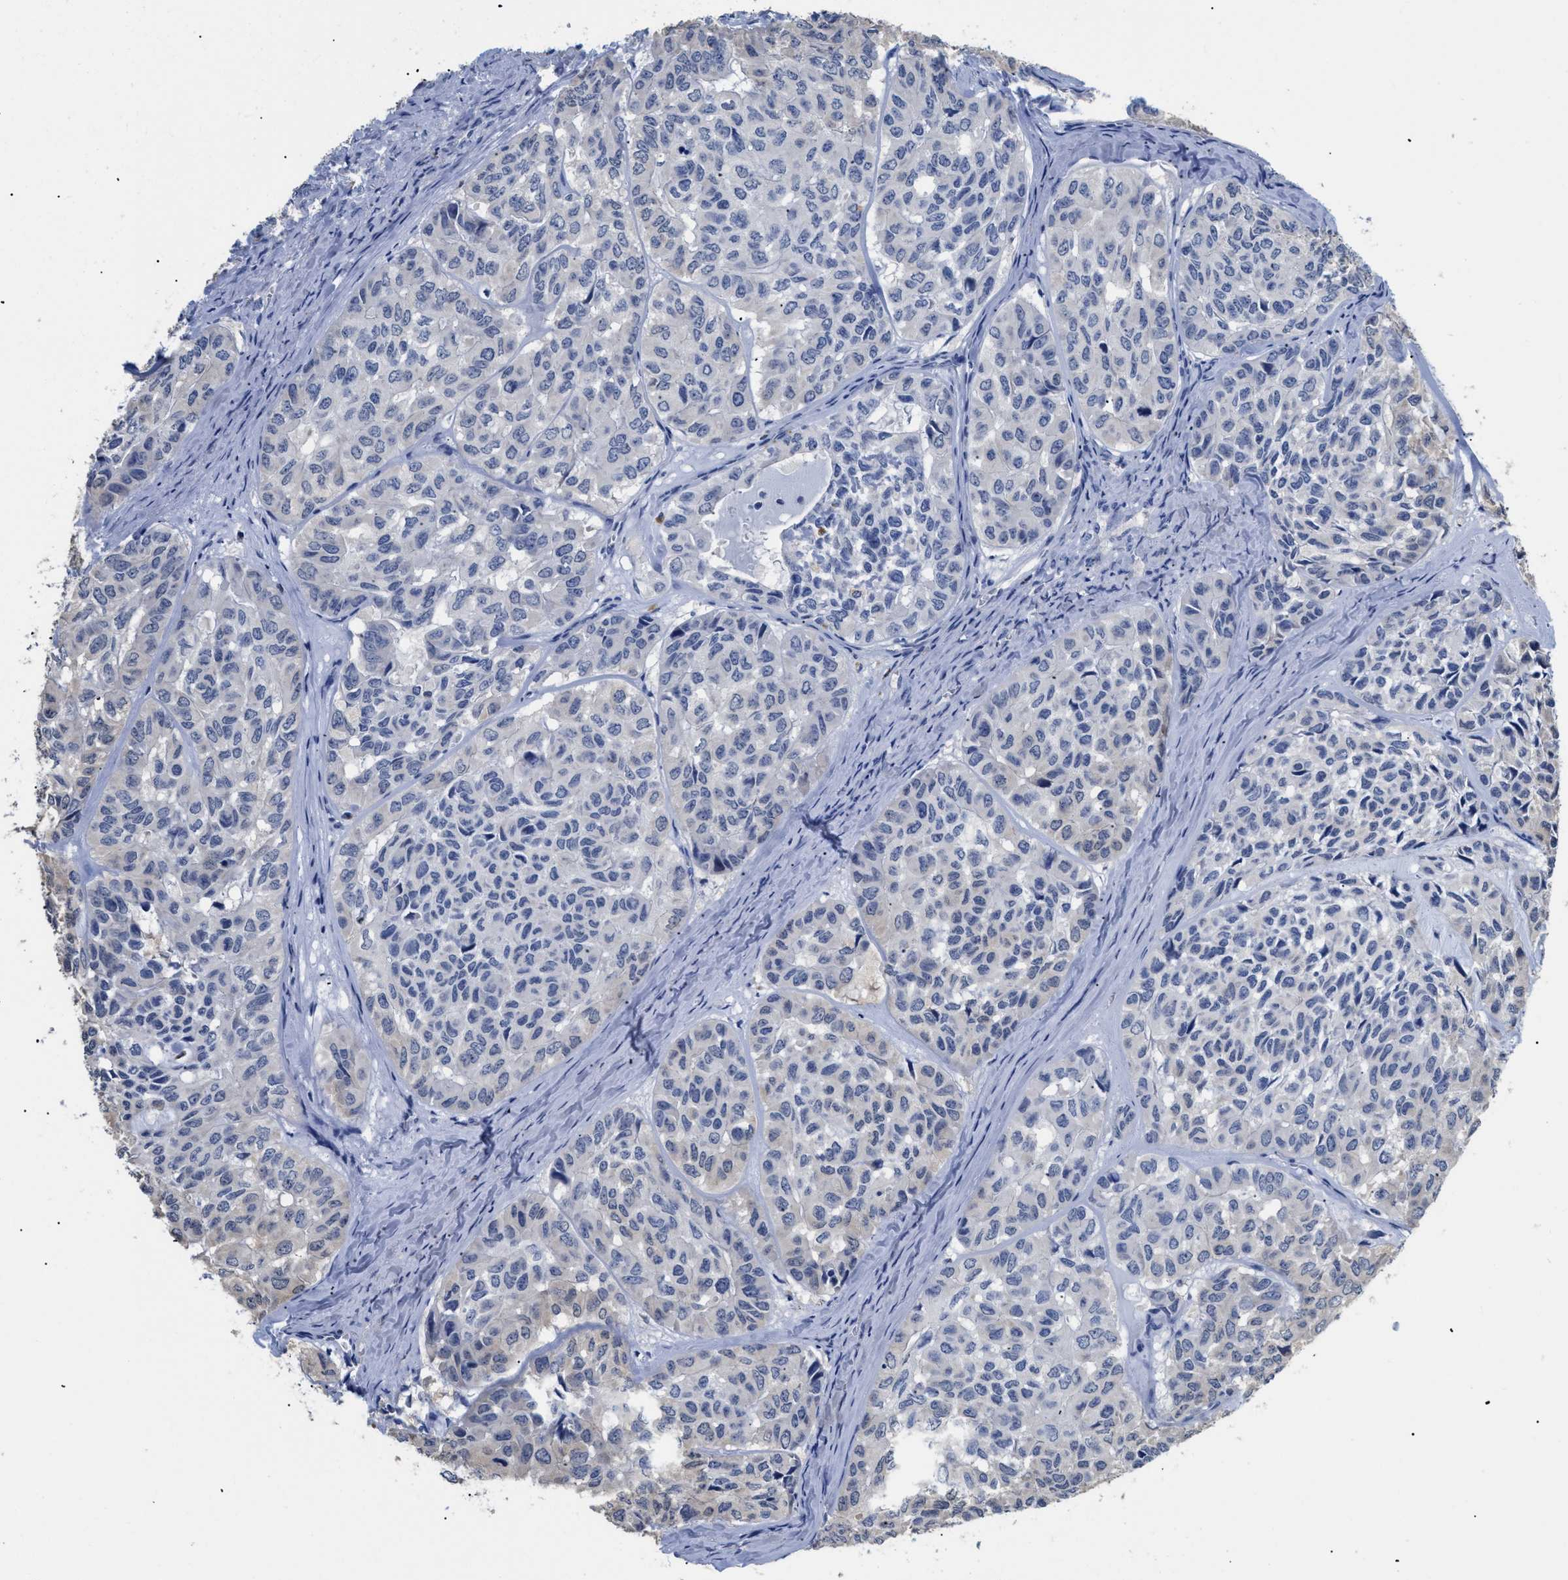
{"staining": {"intensity": "negative", "quantity": "none", "location": "none"}, "tissue": "head and neck cancer", "cell_type": "Tumor cells", "image_type": "cancer", "snomed": [{"axis": "morphology", "description": "Adenocarcinoma, NOS"}, {"axis": "topography", "description": "Salivary gland, NOS"}, {"axis": "topography", "description": "Head-Neck"}], "caption": "High power microscopy photomicrograph of an immunohistochemistry histopathology image of head and neck adenocarcinoma, revealing no significant staining in tumor cells.", "gene": "APOBEC2", "patient": {"sex": "female", "age": 76}}